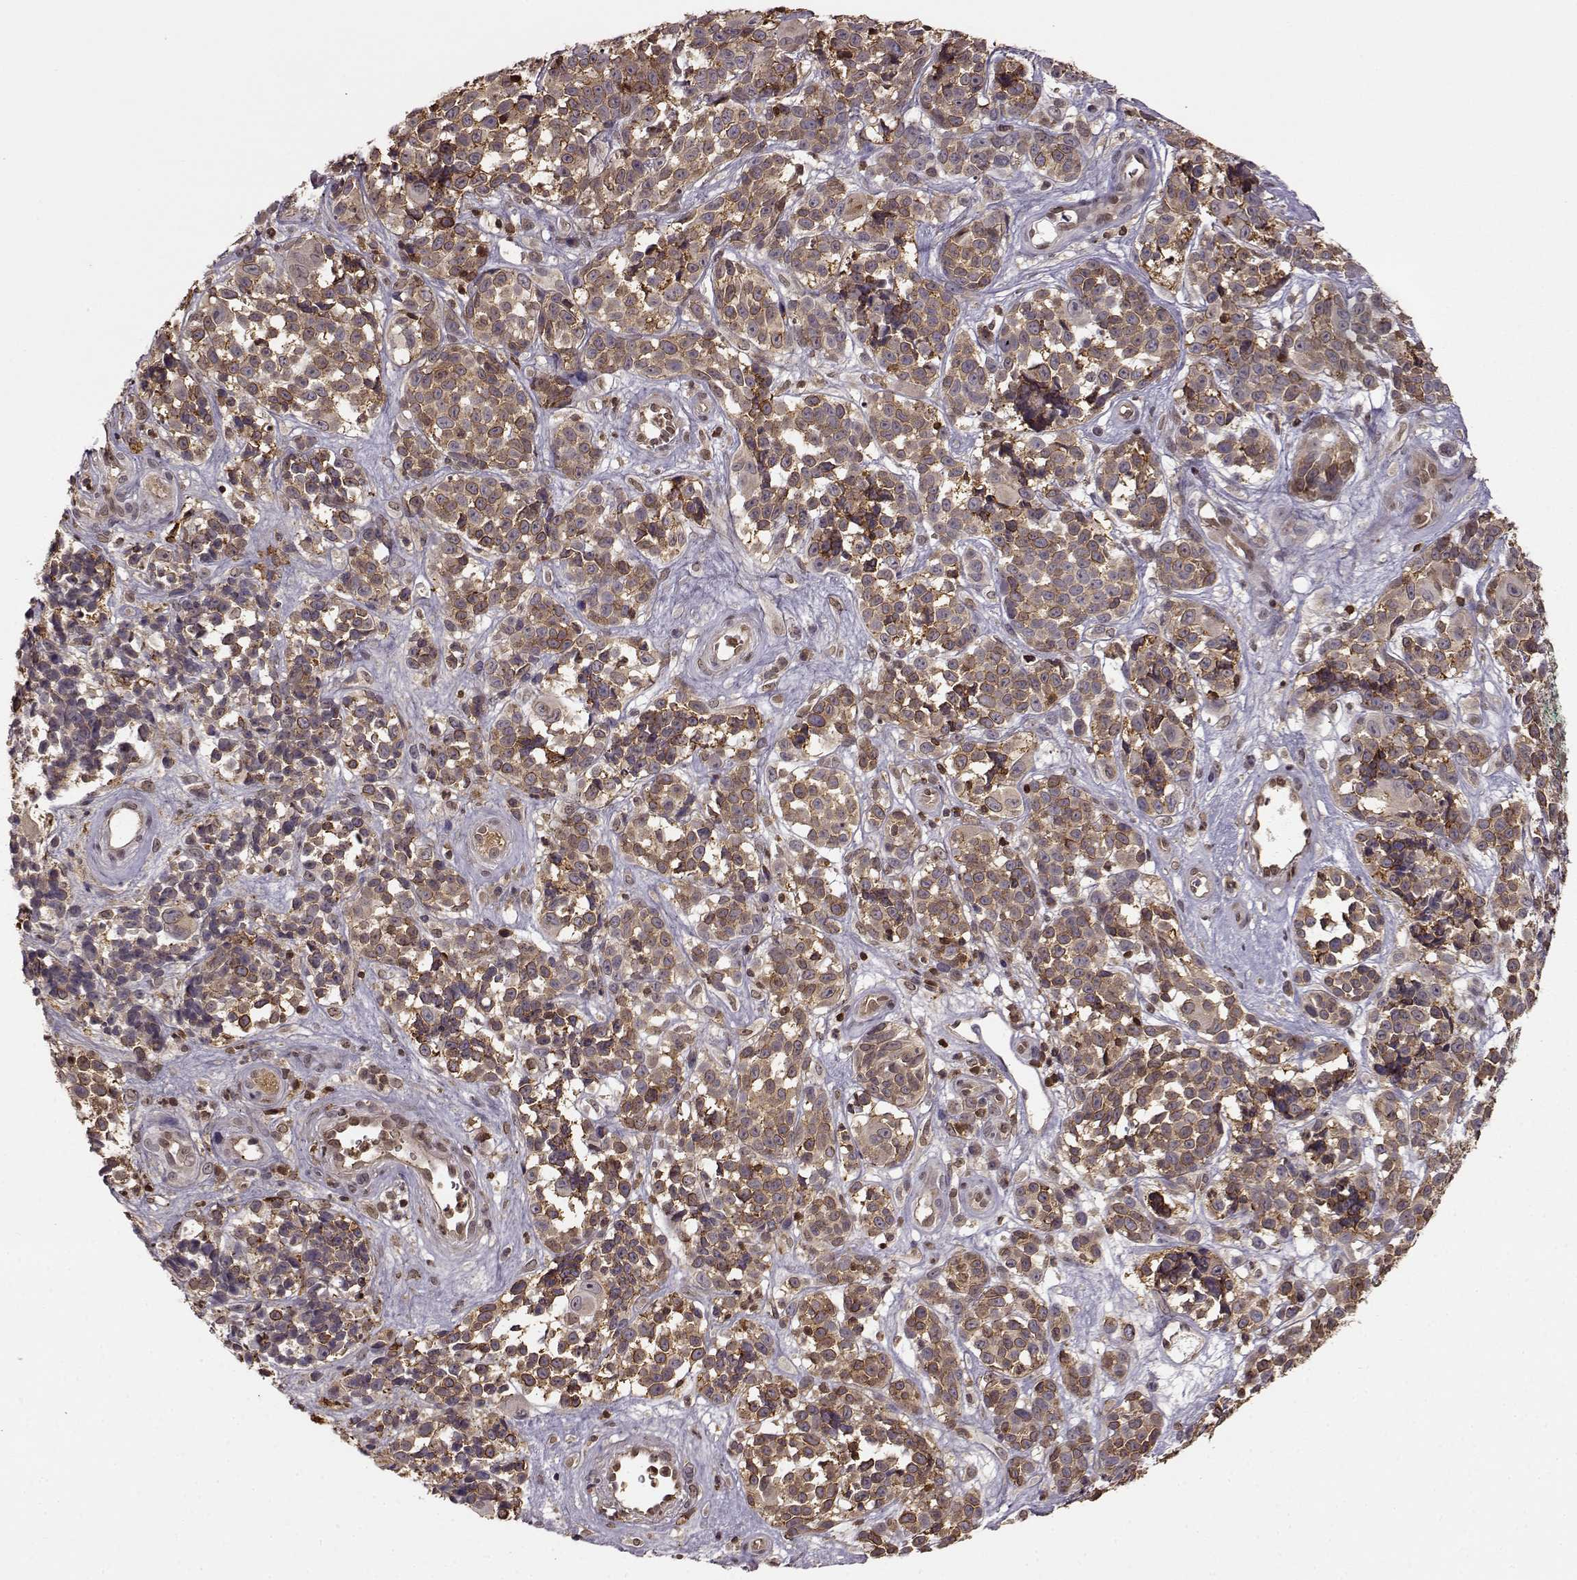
{"staining": {"intensity": "weak", "quantity": ">75%", "location": "cytoplasmic/membranous"}, "tissue": "melanoma", "cell_type": "Tumor cells", "image_type": "cancer", "snomed": [{"axis": "morphology", "description": "Malignant melanoma, NOS"}, {"axis": "topography", "description": "Skin"}], "caption": "Tumor cells exhibit low levels of weak cytoplasmic/membranous positivity in about >75% of cells in melanoma. (IHC, brightfield microscopy, high magnification).", "gene": "MFSD1", "patient": {"sex": "female", "age": 88}}